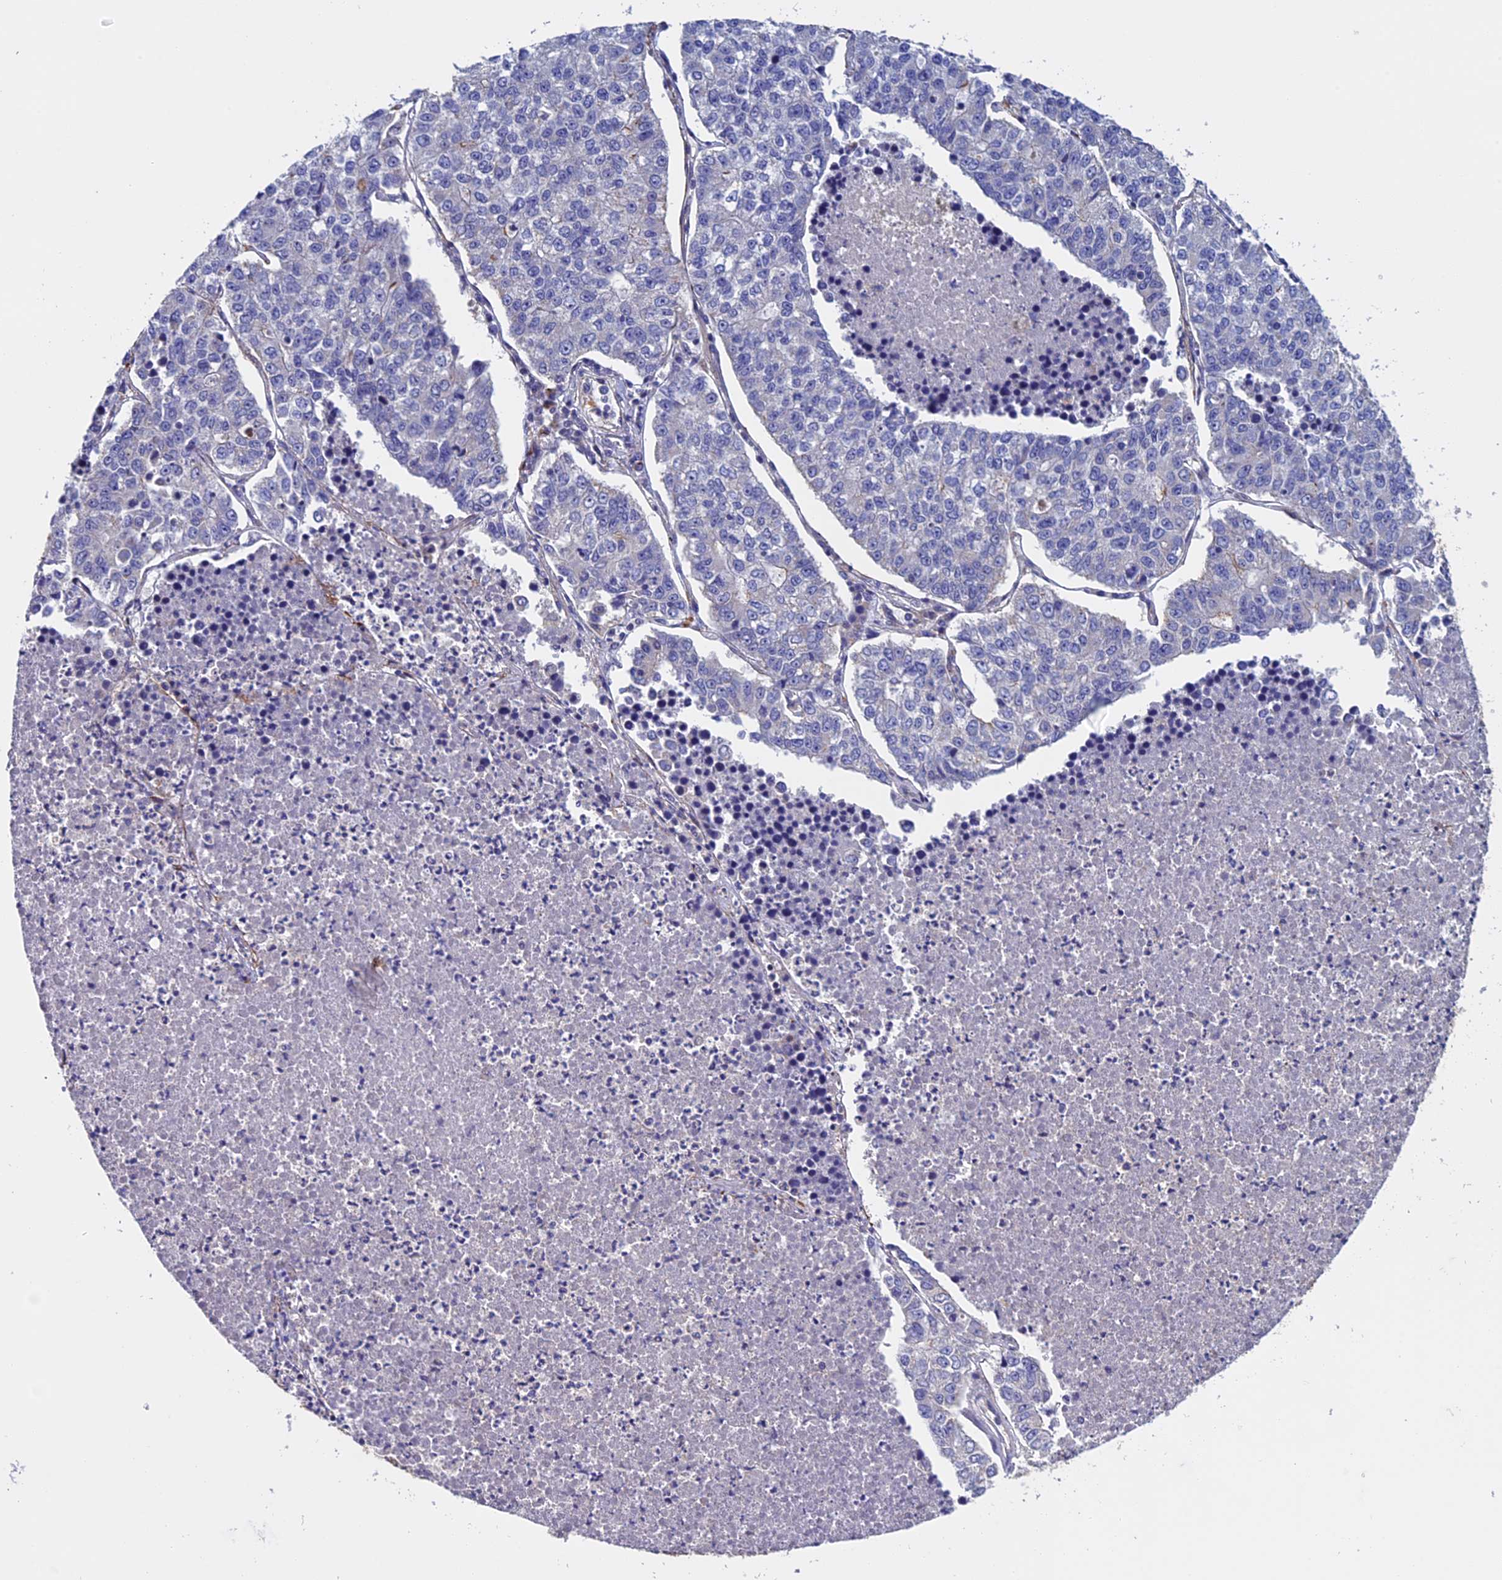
{"staining": {"intensity": "negative", "quantity": "none", "location": "none"}, "tissue": "lung cancer", "cell_type": "Tumor cells", "image_type": "cancer", "snomed": [{"axis": "morphology", "description": "Adenocarcinoma, NOS"}, {"axis": "topography", "description": "Lung"}], "caption": "Immunohistochemical staining of adenocarcinoma (lung) reveals no significant expression in tumor cells. (DAB IHC visualized using brightfield microscopy, high magnification).", "gene": "SLC9A5", "patient": {"sex": "male", "age": 49}}